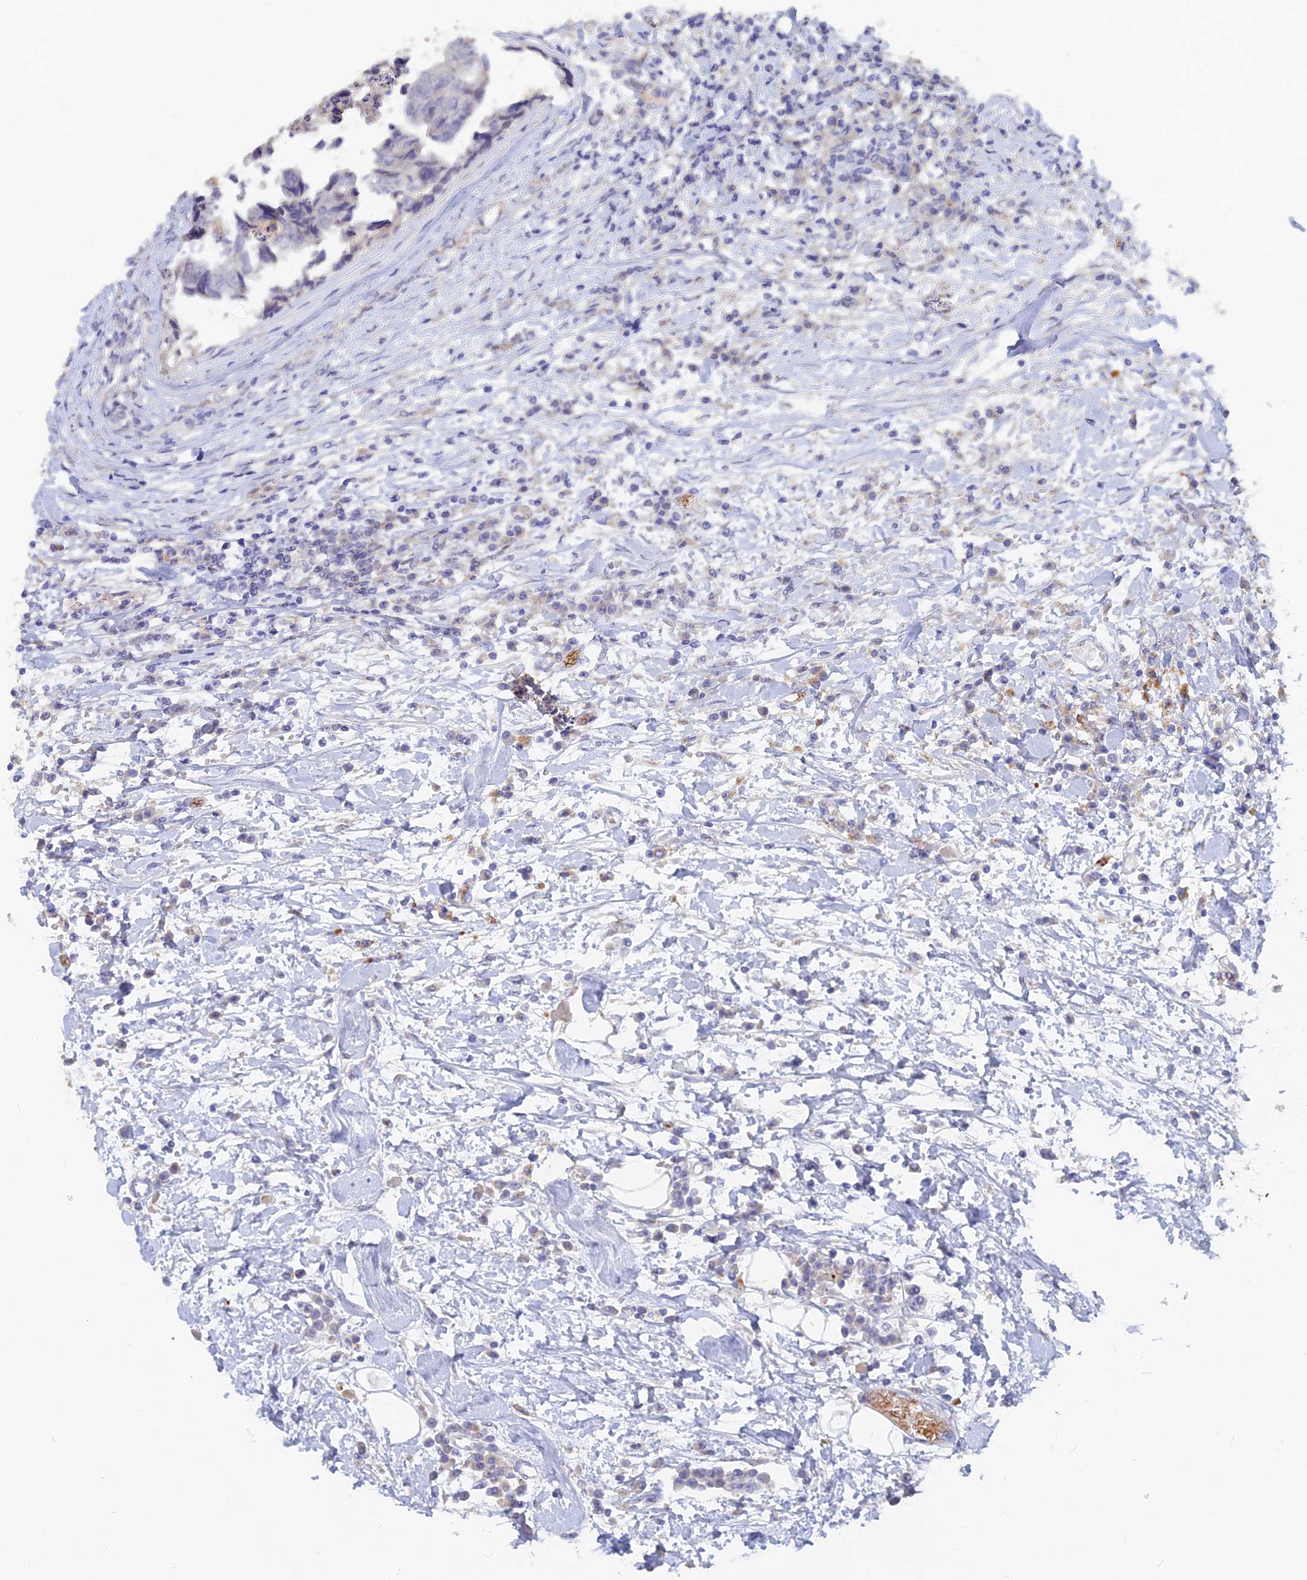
{"staining": {"intensity": "negative", "quantity": "none", "location": "none"}, "tissue": "colorectal cancer", "cell_type": "Tumor cells", "image_type": "cancer", "snomed": [{"axis": "morphology", "description": "Adenocarcinoma, NOS"}, {"axis": "topography", "description": "Rectum"}], "caption": "This is a micrograph of immunohistochemistry (IHC) staining of adenocarcinoma (colorectal), which shows no positivity in tumor cells. (Stains: DAB (3,3'-diaminobenzidine) IHC with hematoxylin counter stain, Microscopy: brightfield microscopy at high magnification).", "gene": "ARRDC1", "patient": {"sex": "male", "age": 84}}